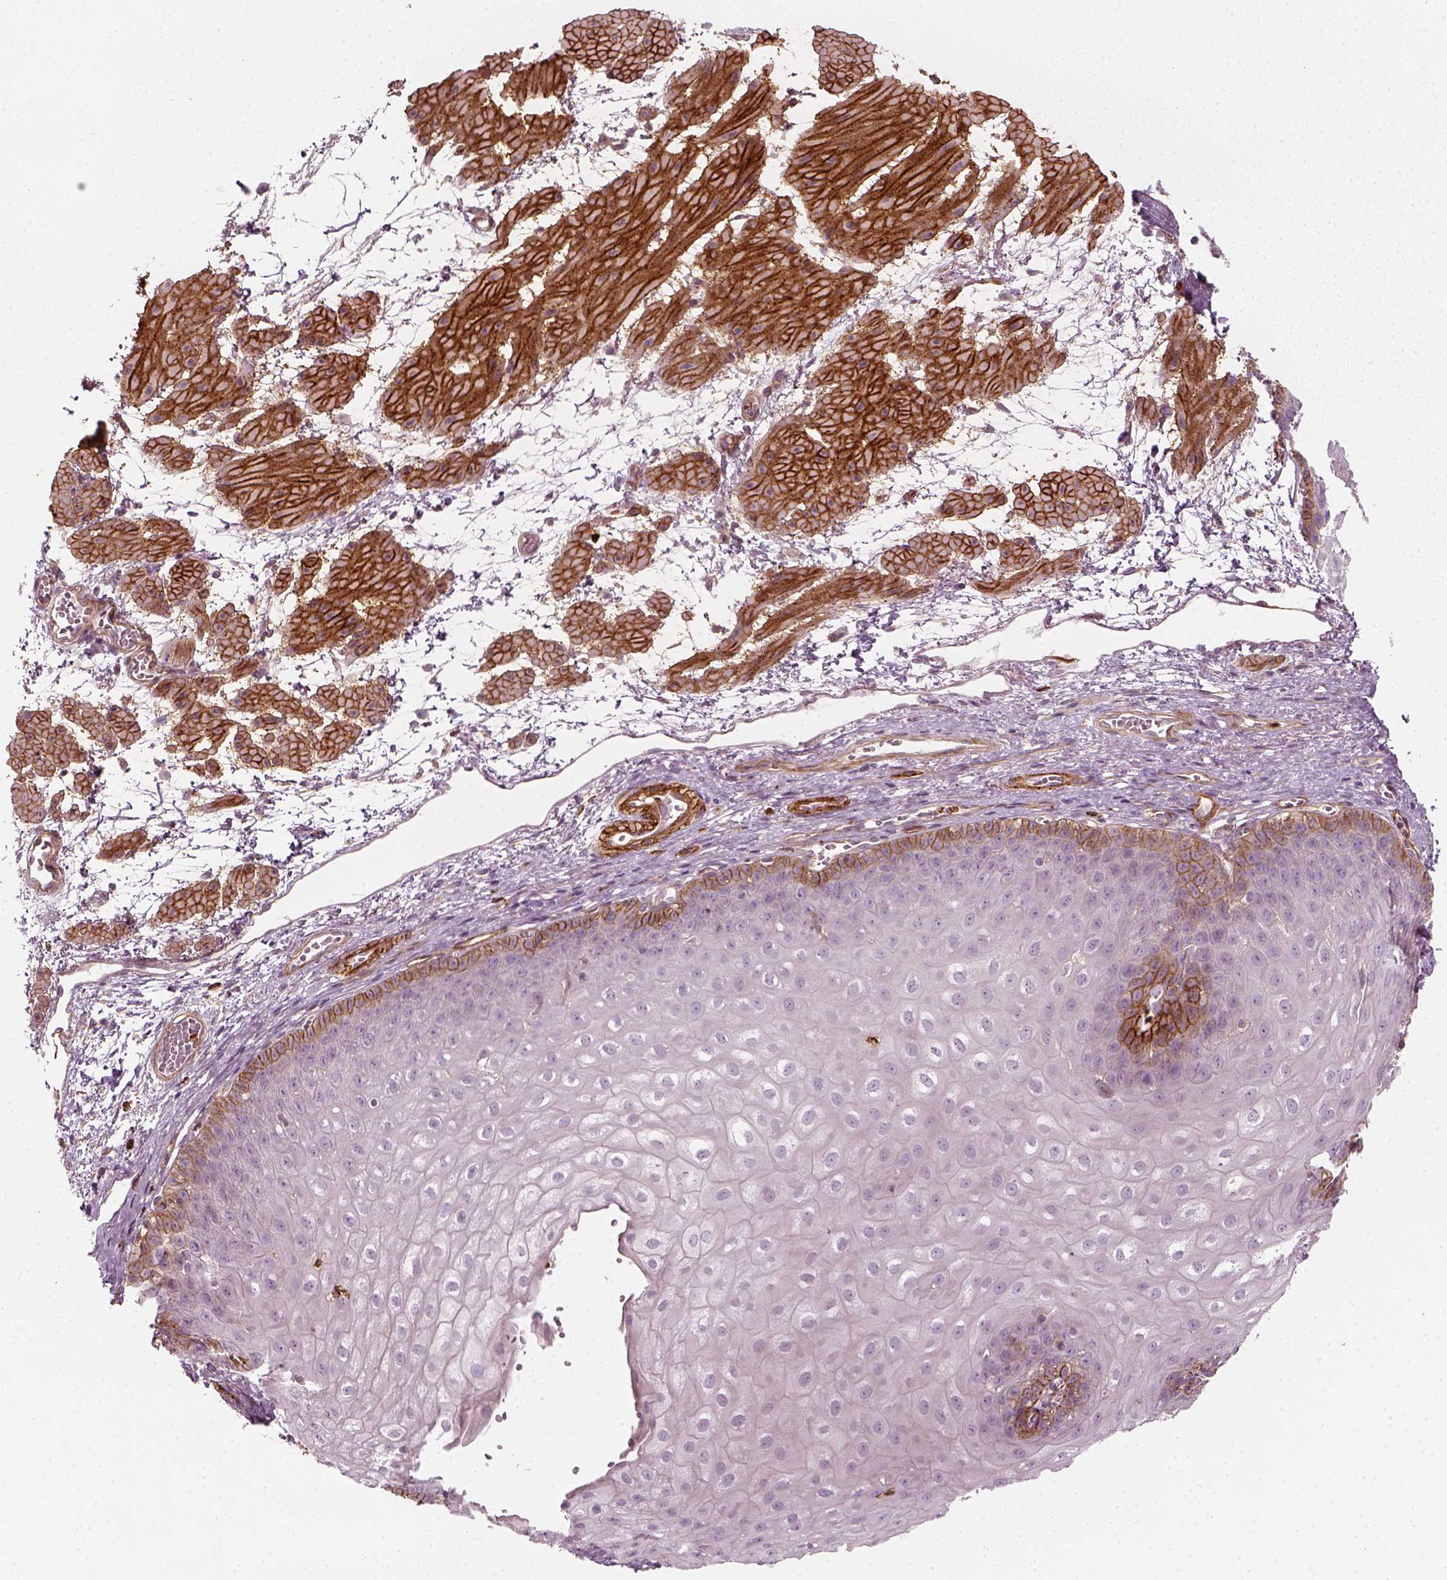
{"staining": {"intensity": "strong", "quantity": "<25%", "location": "cytoplasmic/membranous"}, "tissue": "esophagus", "cell_type": "Squamous epithelial cells", "image_type": "normal", "snomed": [{"axis": "morphology", "description": "Normal tissue, NOS"}, {"axis": "topography", "description": "Esophagus"}], "caption": "High-power microscopy captured an immunohistochemistry histopathology image of normal esophagus, revealing strong cytoplasmic/membranous expression in about <25% of squamous epithelial cells.", "gene": "NPTN", "patient": {"sex": "male", "age": 71}}